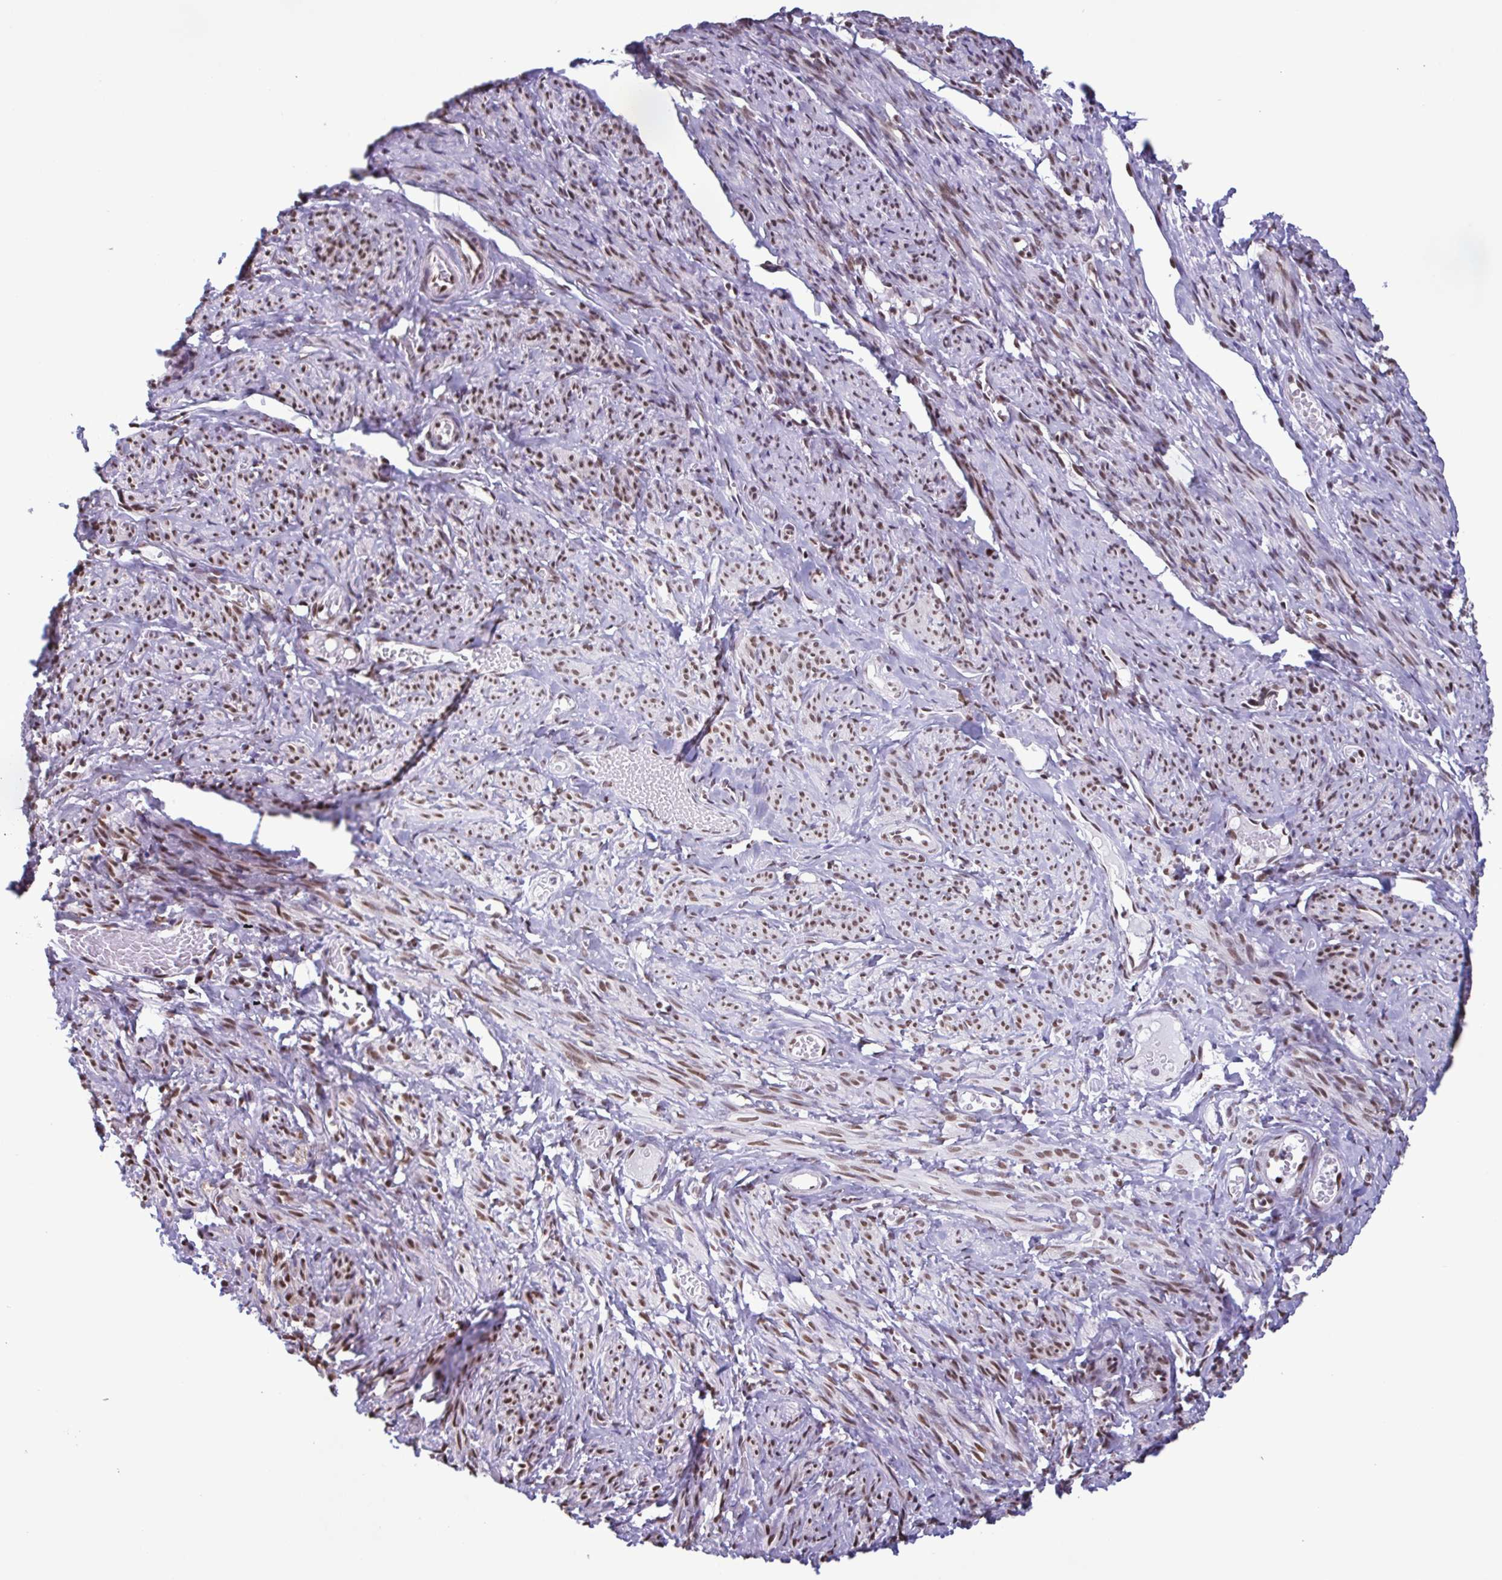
{"staining": {"intensity": "moderate", "quantity": ">75%", "location": "nuclear"}, "tissue": "smooth muscle", "cell_type": "Smooth muscle cells", "image_type": "normal", "snomed": [{"axis": "morphology", "description": "Normal tissue, NOS"}, {"axis": "topography", "description": "Smooth muscle"}], "caption": "Brown immunohistochemical staining in normal smooth muscle shows moderate nuclear positivity in approximately >75% of smooth muscle cells.", "gene": "TIMM21", "patient": {"sex": "female", "age": 65}}